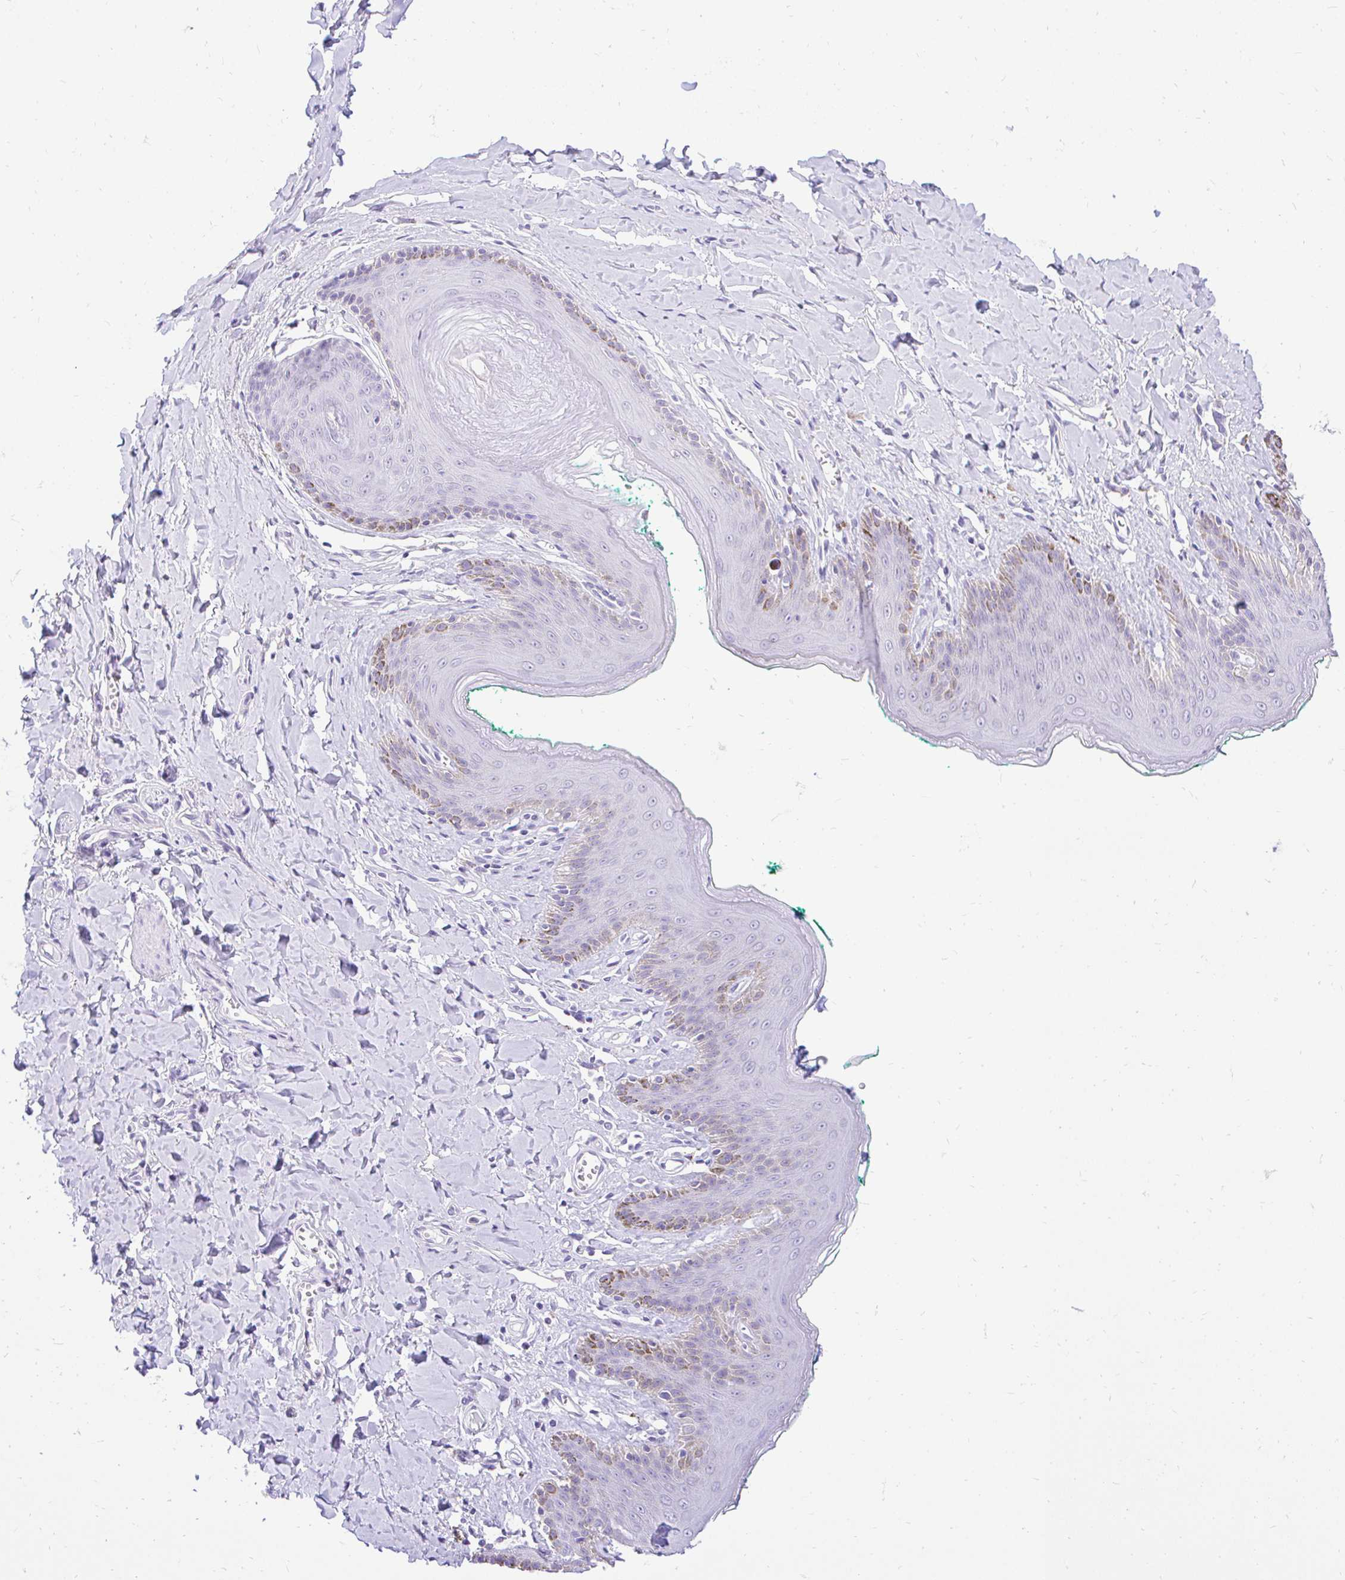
{"staining": {"intensity": "negative", "quantity": "none", "location": "none"}, "tissue": "skin", "cell_type": "Epidermal cells", "image_type": "normal", "snomed": [{"axis": "morphology", "description": "Normal tissue, NOS"}, {"axis": "topography", "description": "Vulva"}, {"axis": "topography", "description": "Peripheral nerve tissue"}], "caption": "Immunohistochemistry photomicrograph of normal human skin stained for a protein (brown), which shows no staining in epidermal cells.", "gene": "FATE1", "patient": {"sex": "female", "age": 66}}